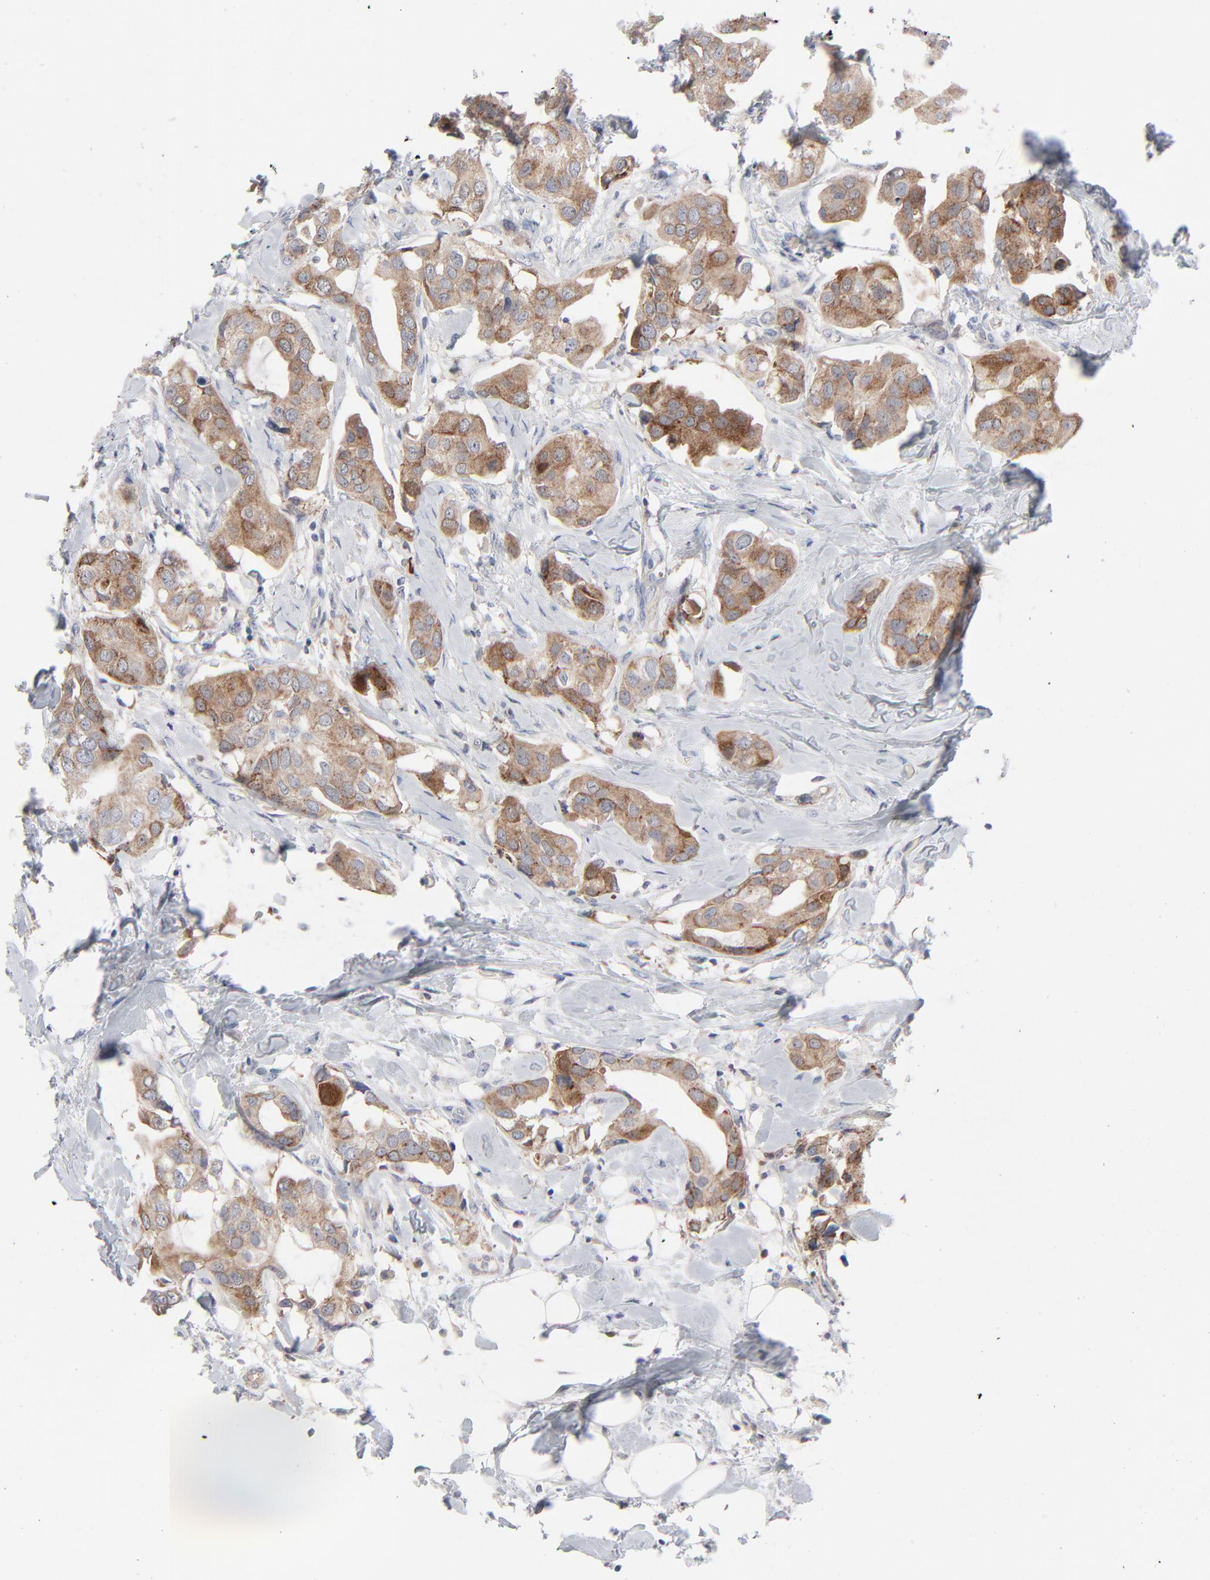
{"staining": {"intensity": "moderate", "quantity": ">75%", "location": "cytoplasmic/membranous"}, "tissue": "breast cancer", "cell_type": "Tumor cells", "image_type": "cancer", "snomed": [{"axis": "morphology", "description": "Duct carcinoma"}, {"axis": "topography", "description": "Breast"}], "caption": "Infiltrating ductal carcinoma (breast) stained for a protein reveals moderate cytoplasmic/membranous positivity in tumor cells.", "gene": "BID", "patient": {"sex": "female", "age": 40}}